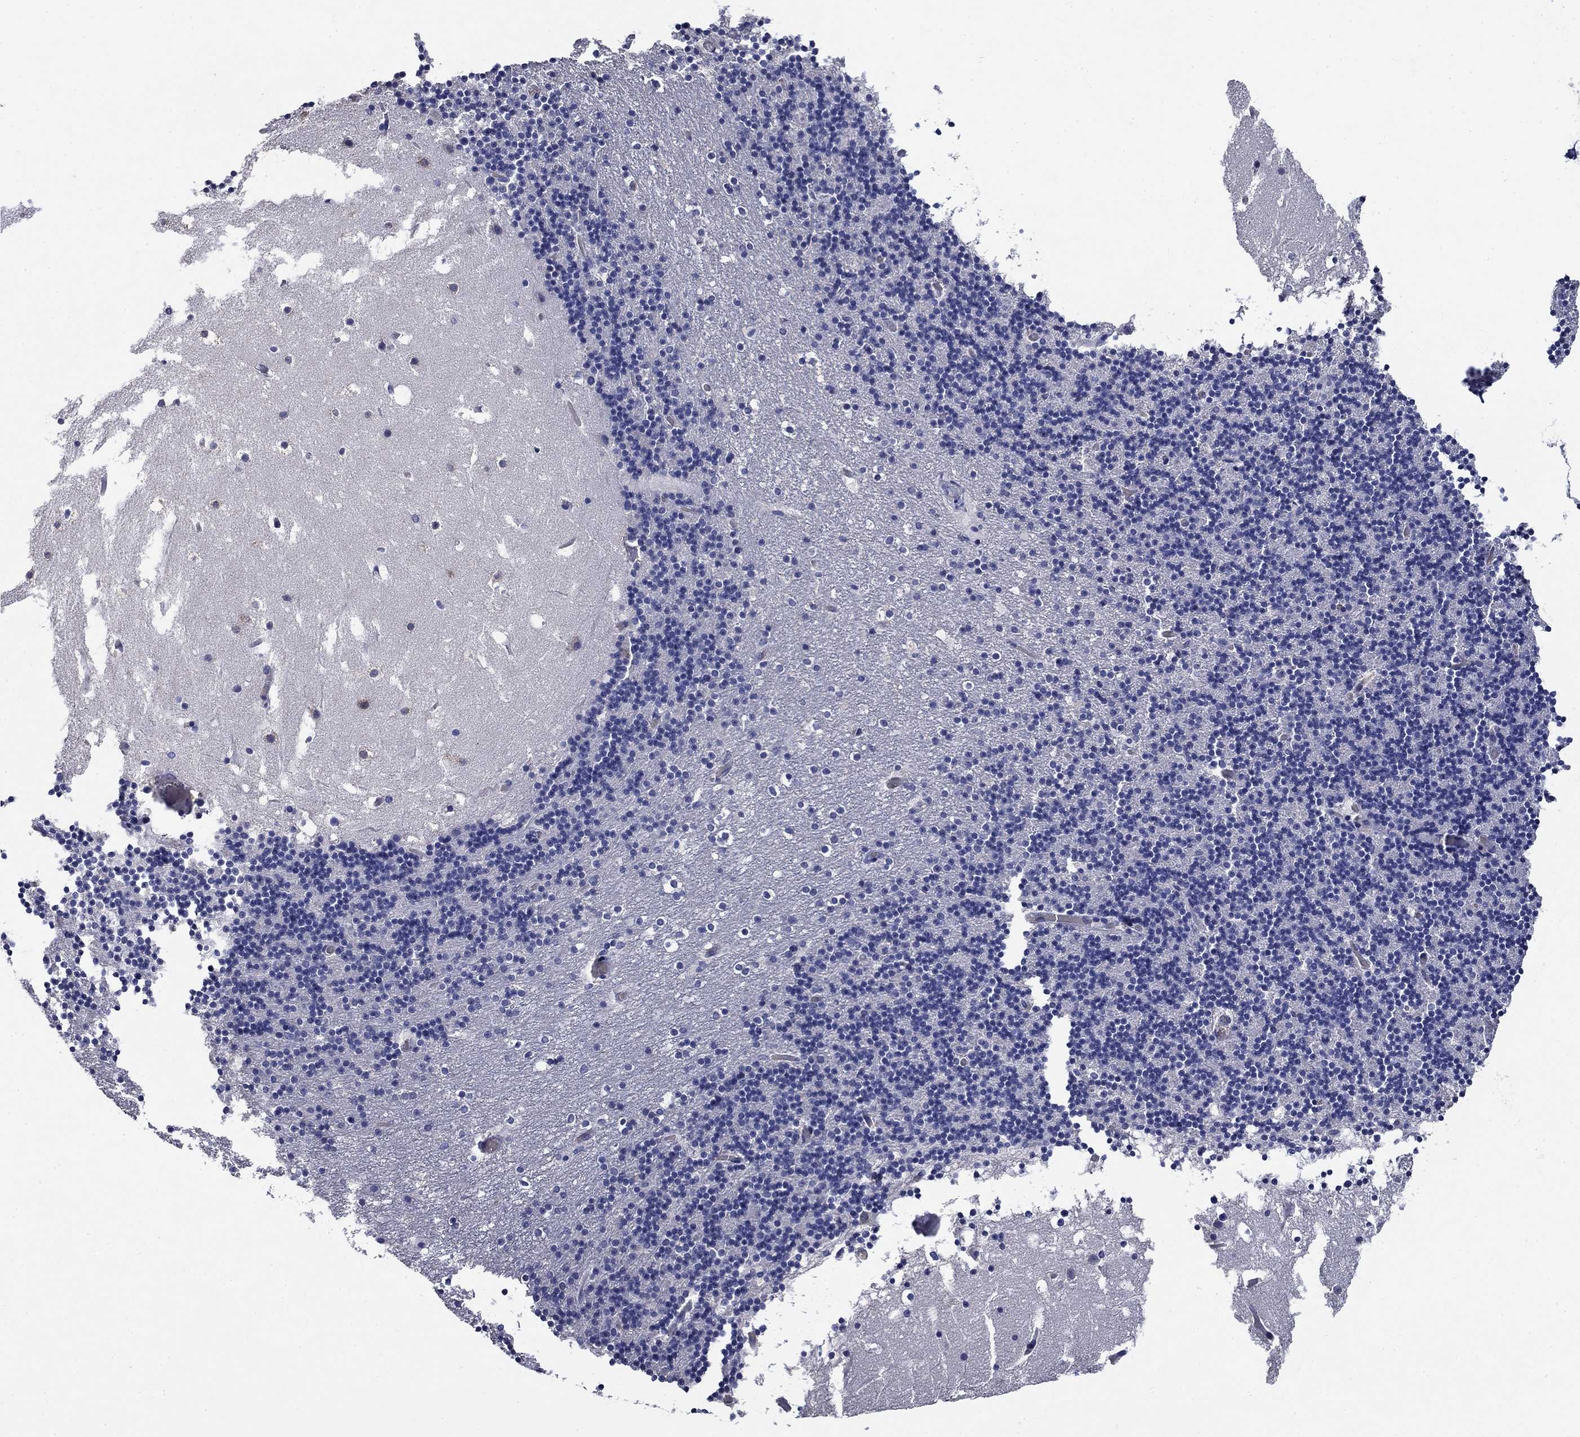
{"staining": {"intensity": "negative", "quantity": "none", "location": "none"}, "tissue": "cerebellum", "cell_type": "Cells in granular layer", "image_type": "normal", "snomed": [{"axis": "morphology", "description": "Normal tissue, NOS"}, {"axis": "topography", "description": "Cerebellum"}], "caption": "IHC image of benign human cerebellum stained for a protein (brown), which reveals no positivity in cells in granular layer.", "gene": "FLNC", "patient": {"sex": "male", "age": 37}}